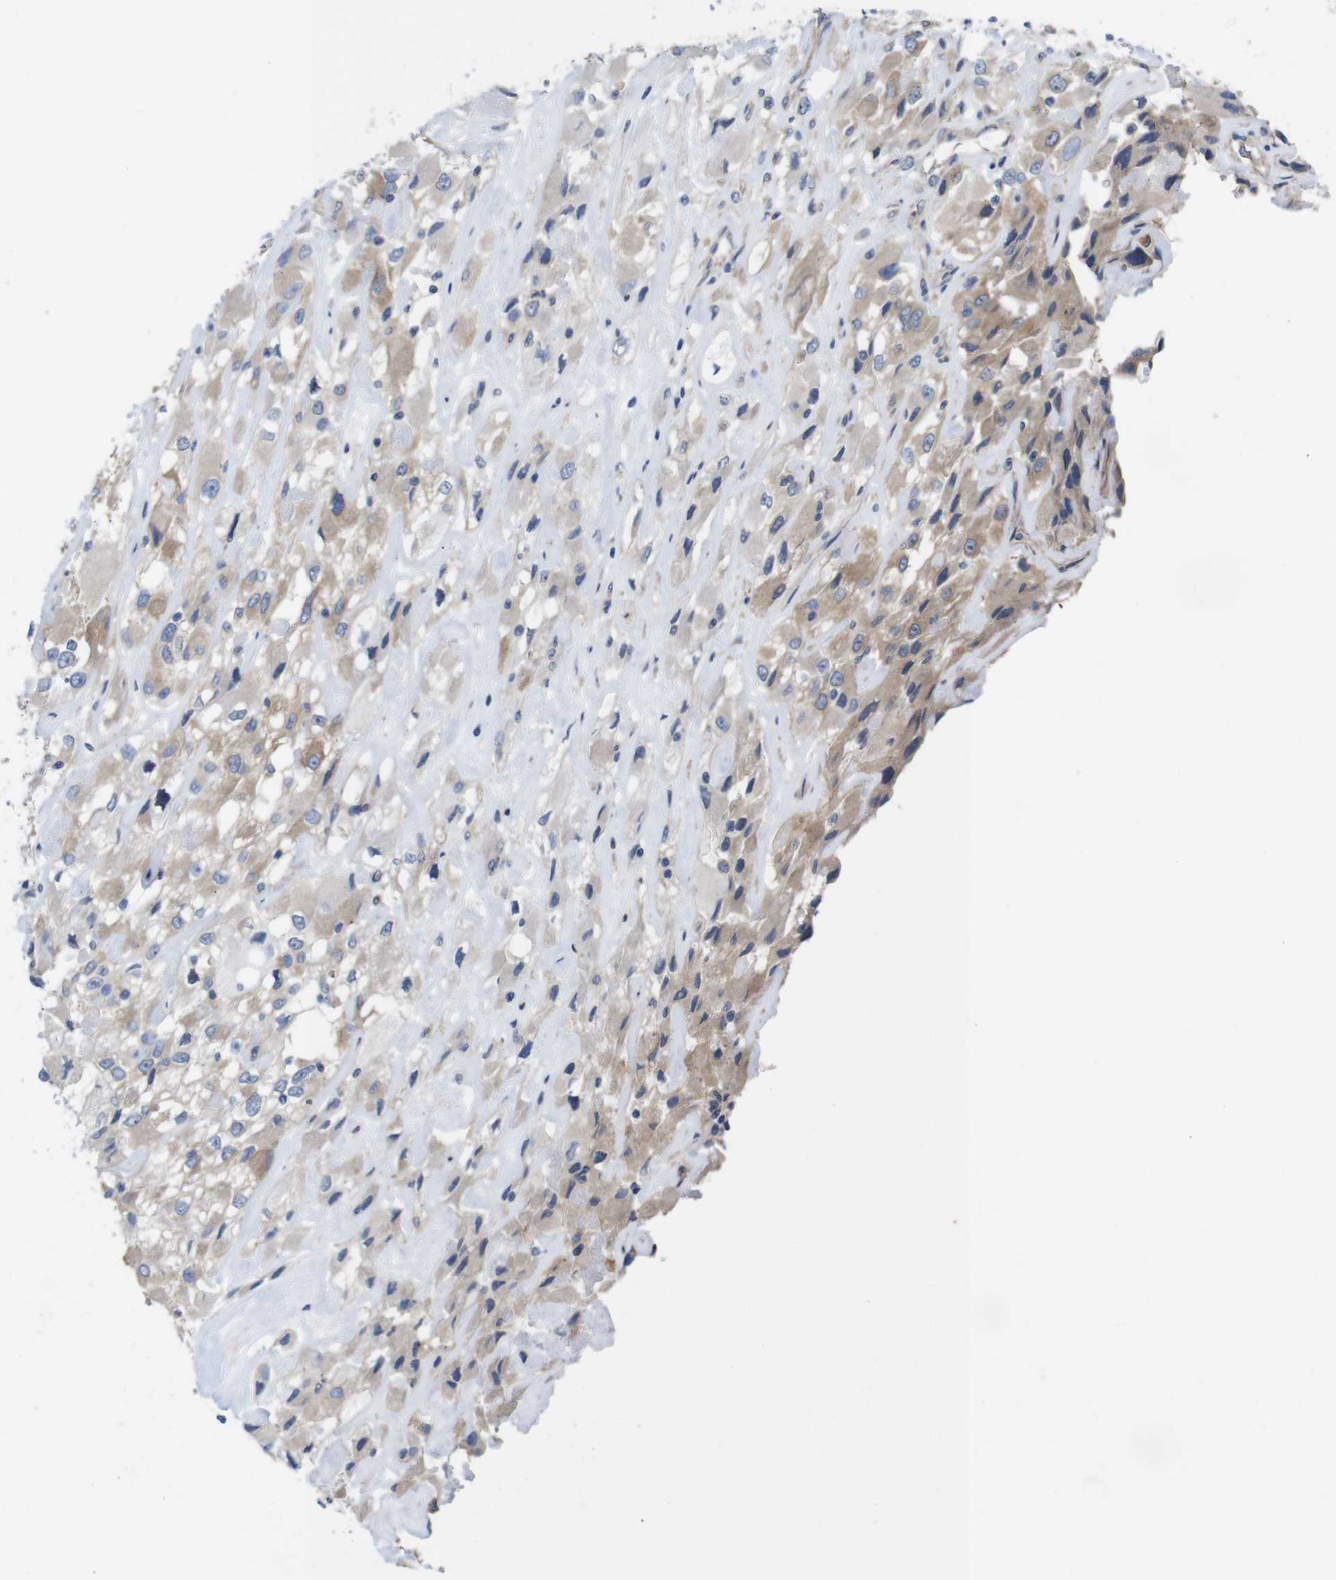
{"staining": {"intensity": "weak", "quantity": ">75%", "location": "cytoplasmic/membranous"}, "tissue": "renal cancer", "cell_type": "Tumor cells", "image_type": "cancer", "snomed": [{"axis": "morphology", "description": "Adenocarcinoma, NOS"}, {"axis": "topography", "description": "Kidney"}], "caption": "Immunohistochemical staining of human renal cancer exhibits weak cytoplasmic/membranous protein staining in approximately >75% of tumor cells.", "gene": "USH1C", "patient": {"sex": "female", "age": 52}}